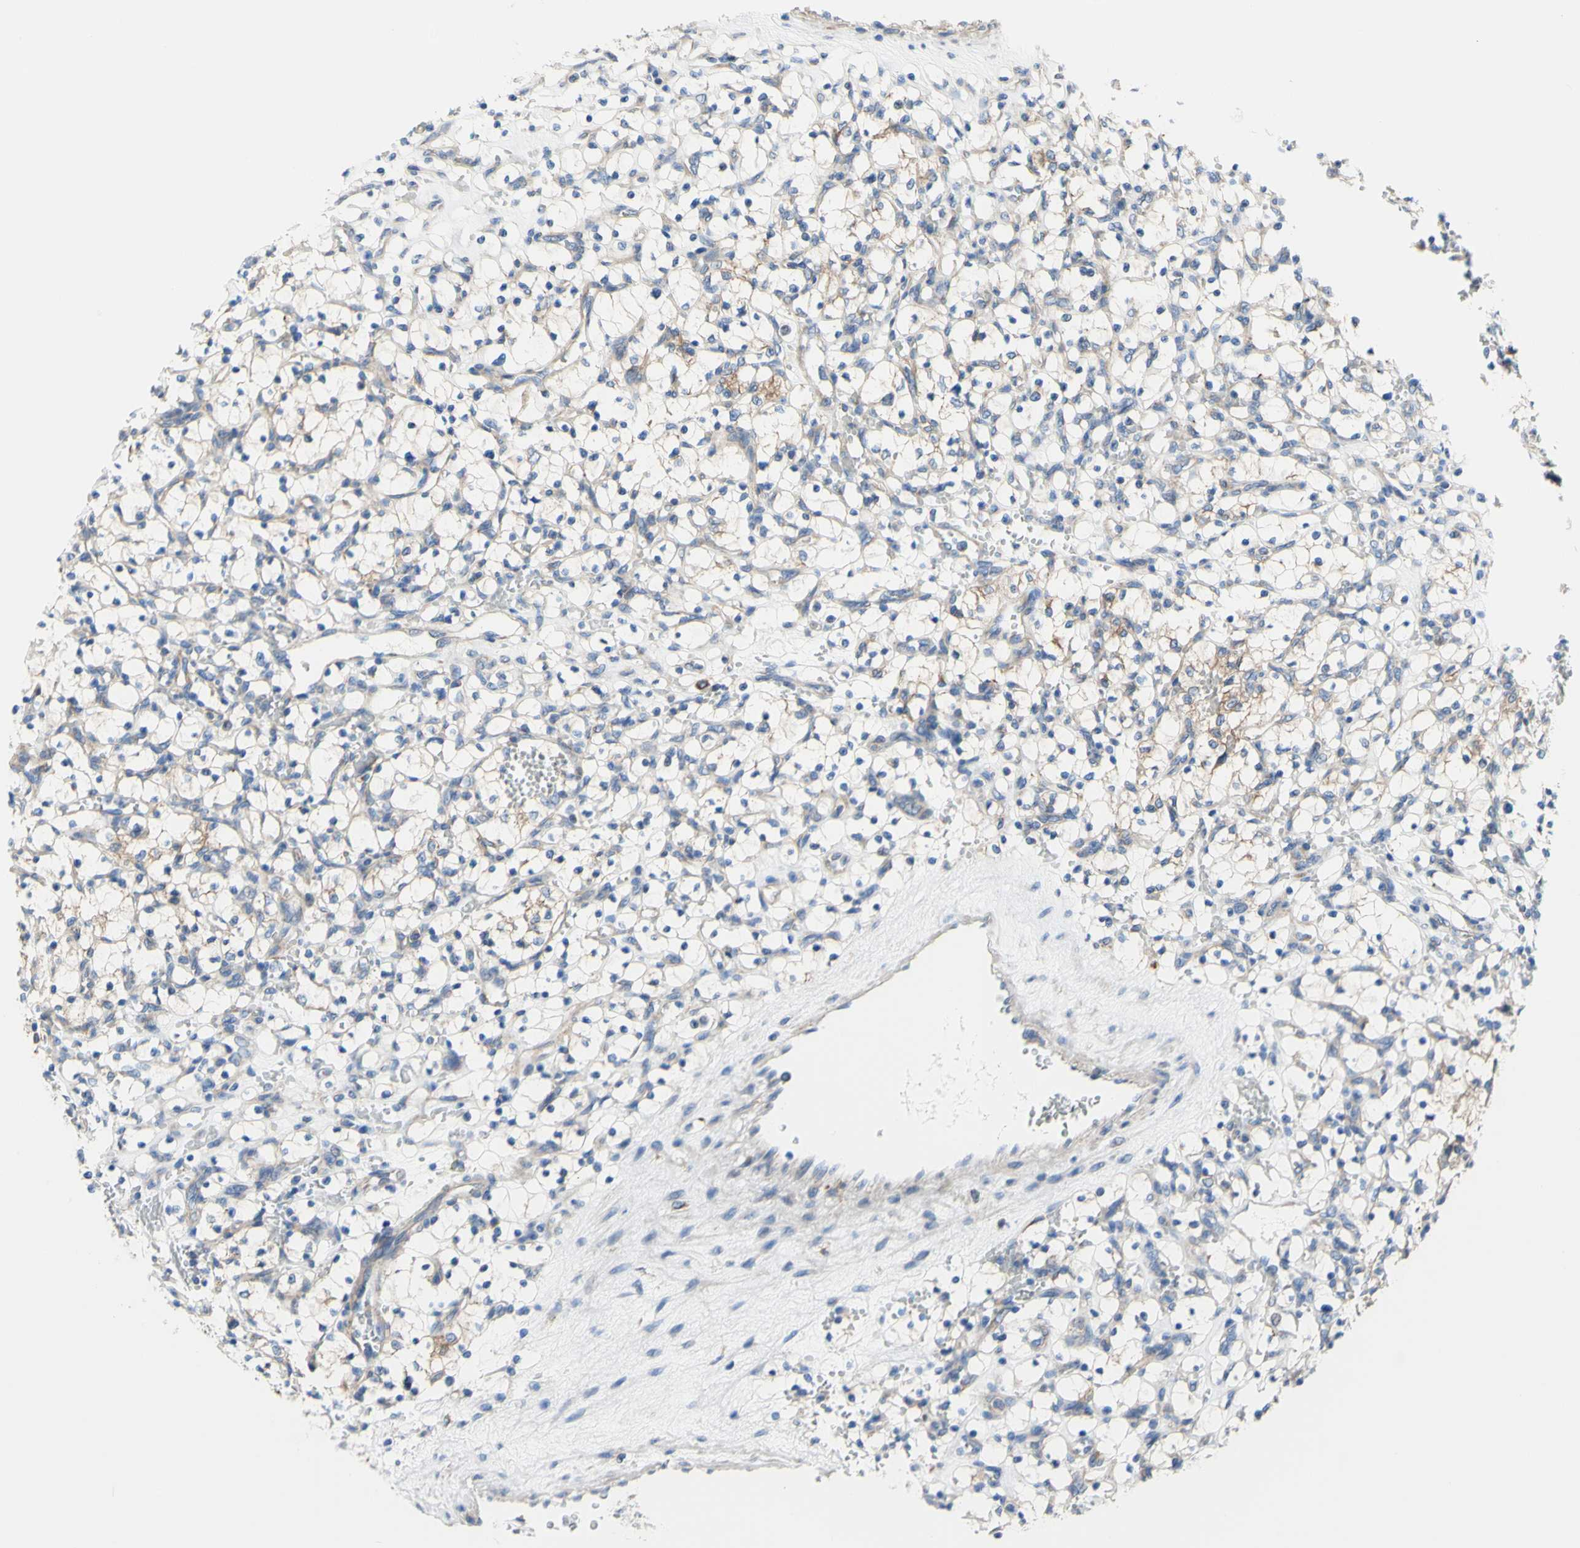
{"staining": {"intensity": "negative", "quantity": "none", "location": "none"}, "tissue": "renal cancer", "cell_type": "Tumor cells", "image_type": "cancer", "snomed": [{"axis": "morphology", "description": "Adenocarcinoma, NOS"}, {"axis": "topography", "description": "Kidney"}], "caption": "IHC micrograph of renal adenocarcinoma stained for a protein (brown), which reveals no expression in tumor cells.", "gene": "RETREG2", "patient": {"sex": "female", "age": 69}}